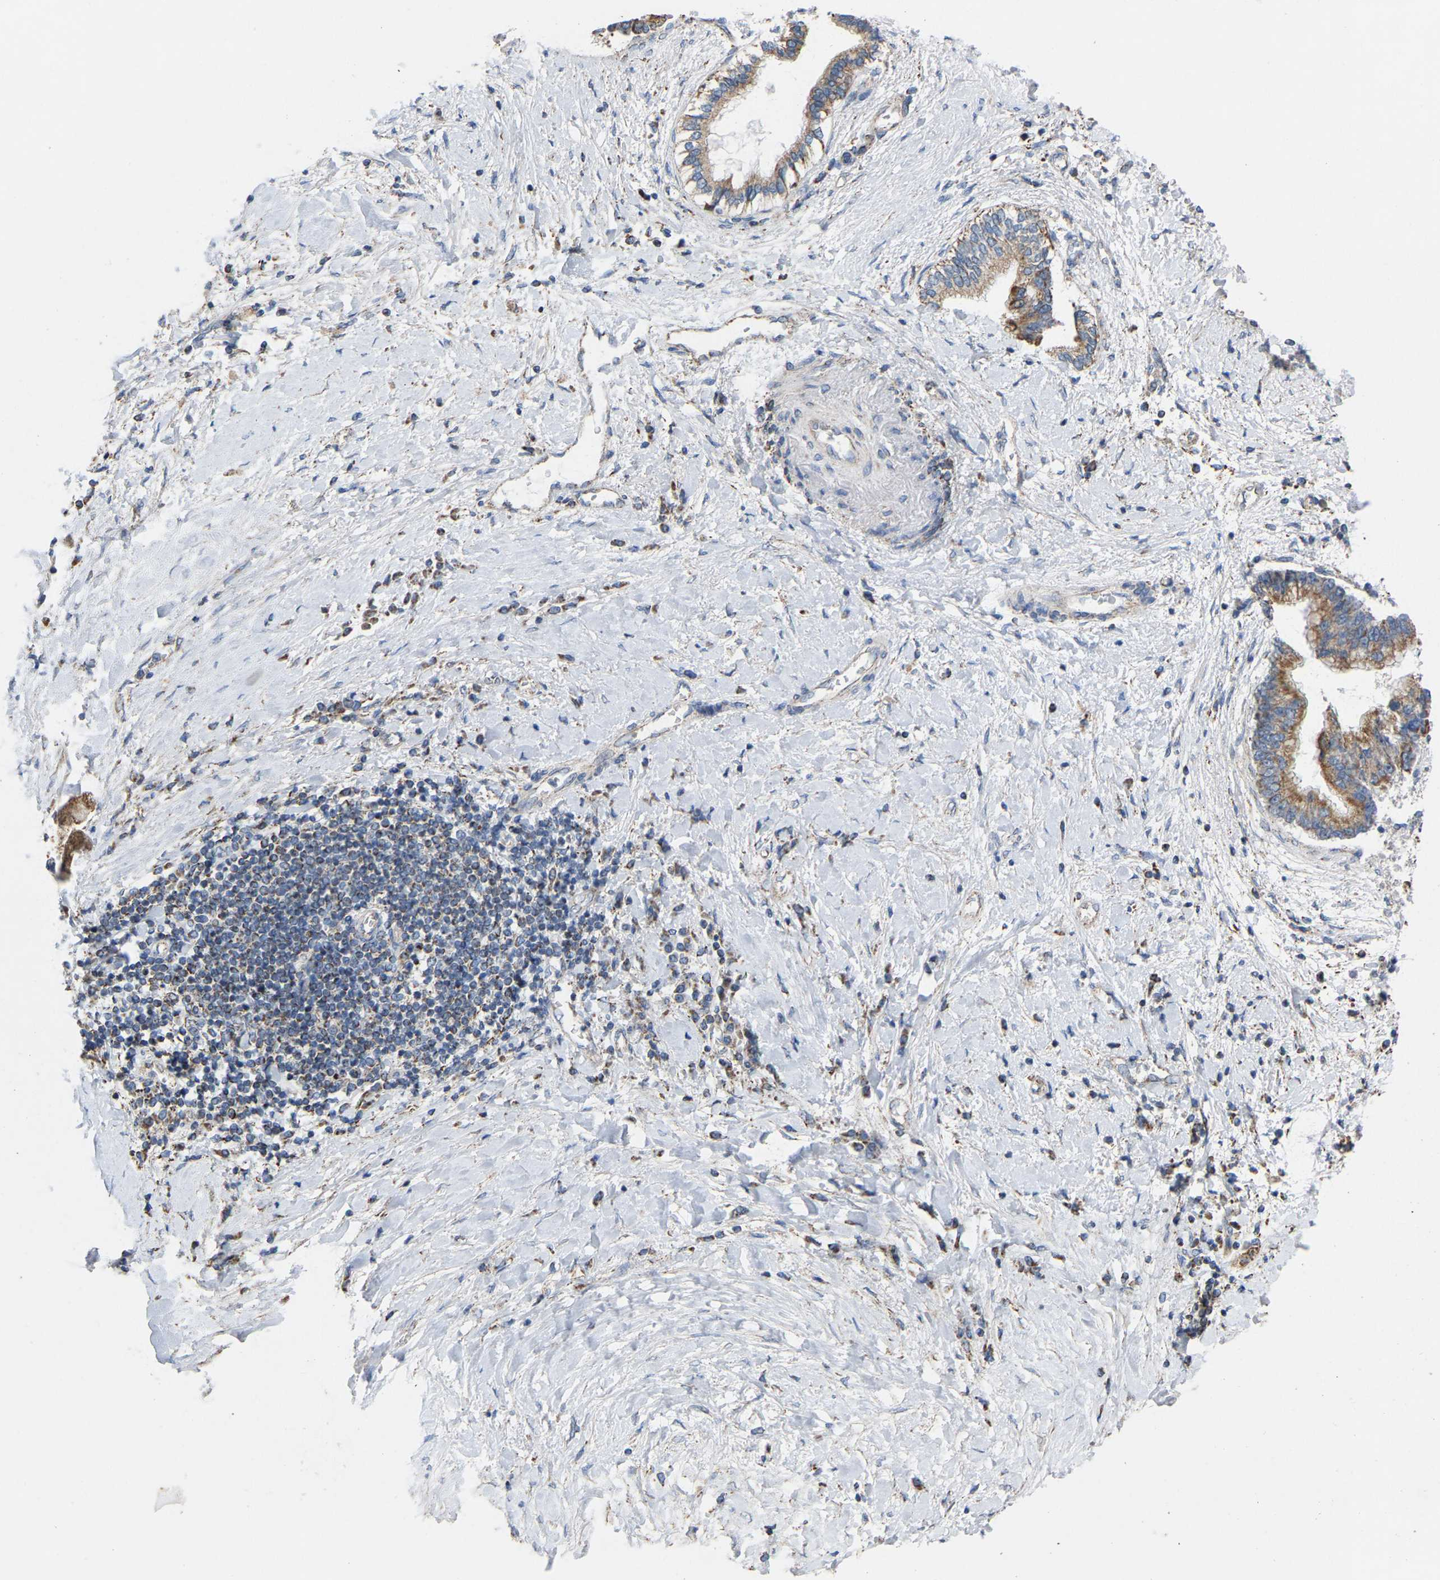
{"staining": {"intensity": "moderate", "quantity": ">75%", "location": "cytoplasmic/membranous"}, "tissue": "liver cancer", "cell_type": "Tumor cells", "image_type": "cancer", "snomed": [{"axis": "morphology", "description": "Cholangiocarcinoma"}, {"axis": "topography", "description": "Liver"}], "caption": "Immunohistochemical staining of liver cholangiocarcinoma exhibits medium levels of moderate cytoplasmic/membranous protein positivity in approximately >75% of tumor cells.", "gene": "BCL10", "patient": {"sex": "male", "age": 50}}